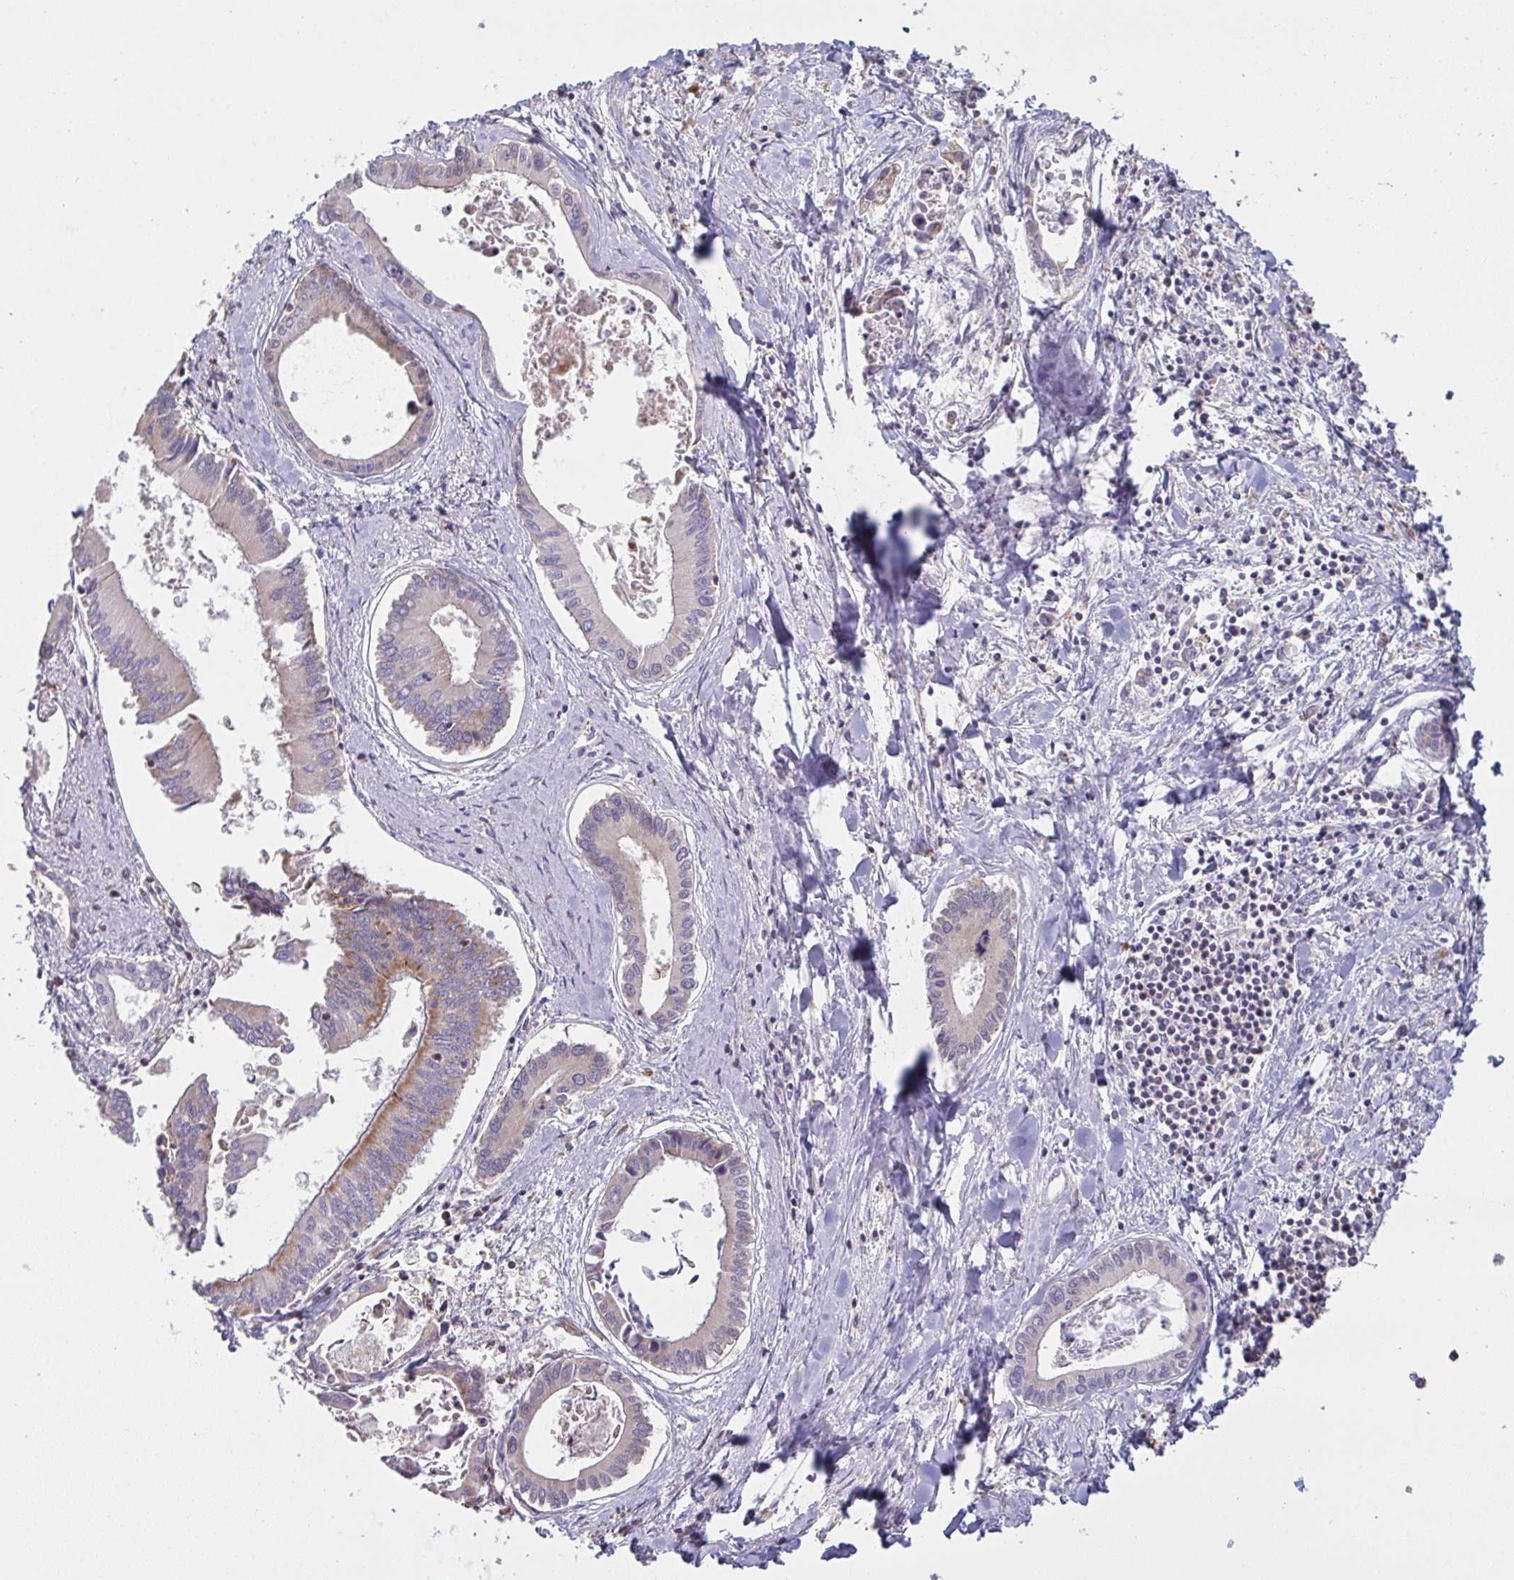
{"staining": {"intensity": "moderate", "quantity": "<25%", "location": "cytoplasmic/membranous"}, "tissue": "liver cancer", "cell_type": "Tumor cells", "image_type": "cancer", "snomed": [{"axis": "morphology", "description": "Cholangiocarcinoma"}, {"axis": "topography", "description": "Liver"}], "caption": "This is a micrograph of immunohistochemistry staining of liver cholangiocarcinoma, which shows moderate staining in the cytoplasmic/membranous of tumor cells.", "gene": "MICOS10", "patient": {"sex": "male", "age": 66}}